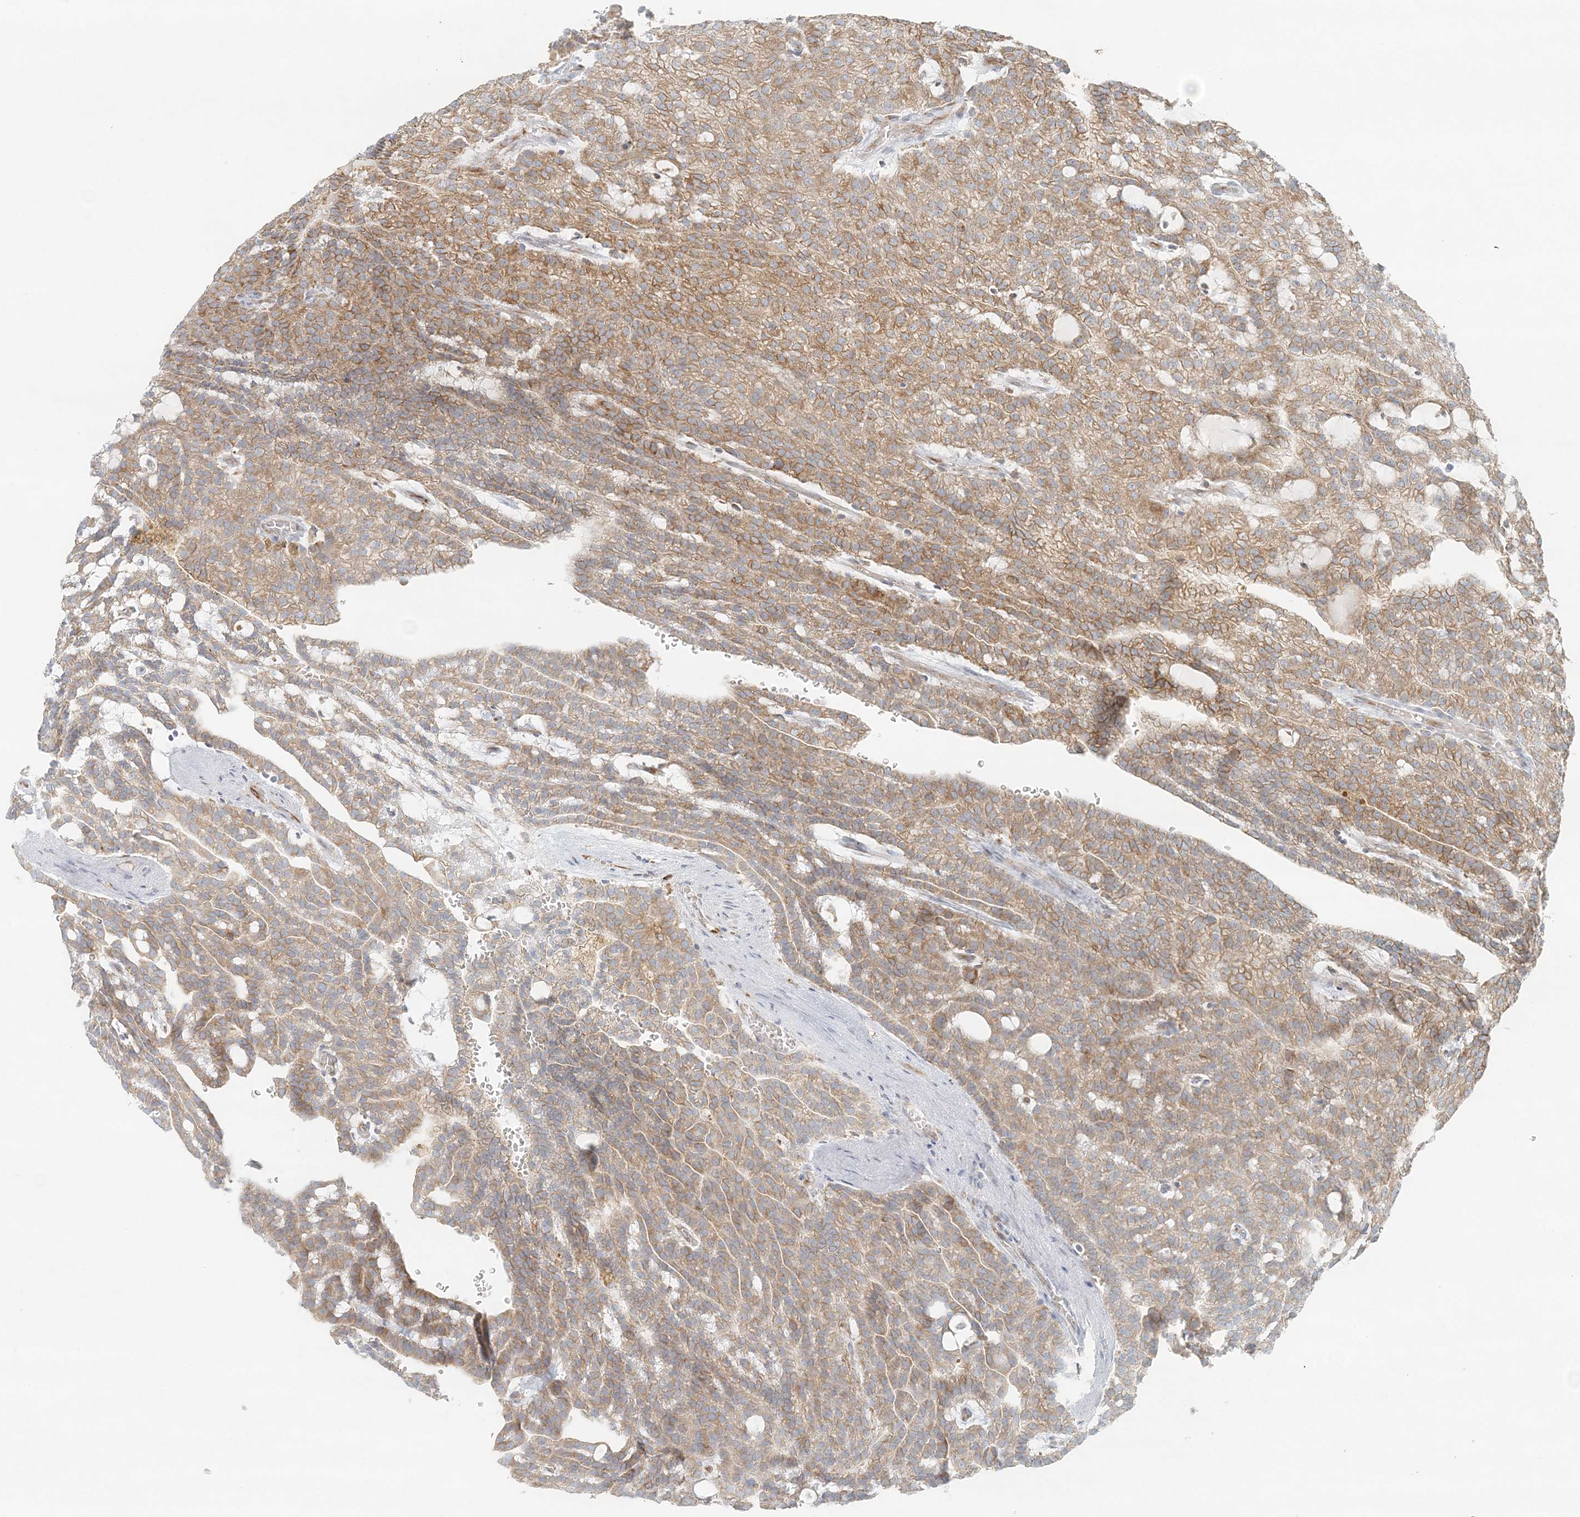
{"staining": {"intensity": "moderate", "quantity": ">75%", "location": "cytoplasmic/membranous"}, "tissue": "renal cancer", "cell_type": "Tumor cells", "image_type": "cancer", "snomed": [{"axis": "morphology", "description": "Adenocarcinoma, NOS"}, {"axis": "topography", "description": "Kidney"}], "caption": "Immunohistochemistry of renal adenocarcinoma reveals medium levels of moderate cytoplasmic/membranous positivity in approximately >75% of tumor cells. The staining was performed using DAB (3,3'-diaminobenzidine), with brown indicating positive protein expression. Nuclei are stained blue with hematoxylin.", "gene": "STK11IP", "patient": {"sex": "male", "age": 63}}